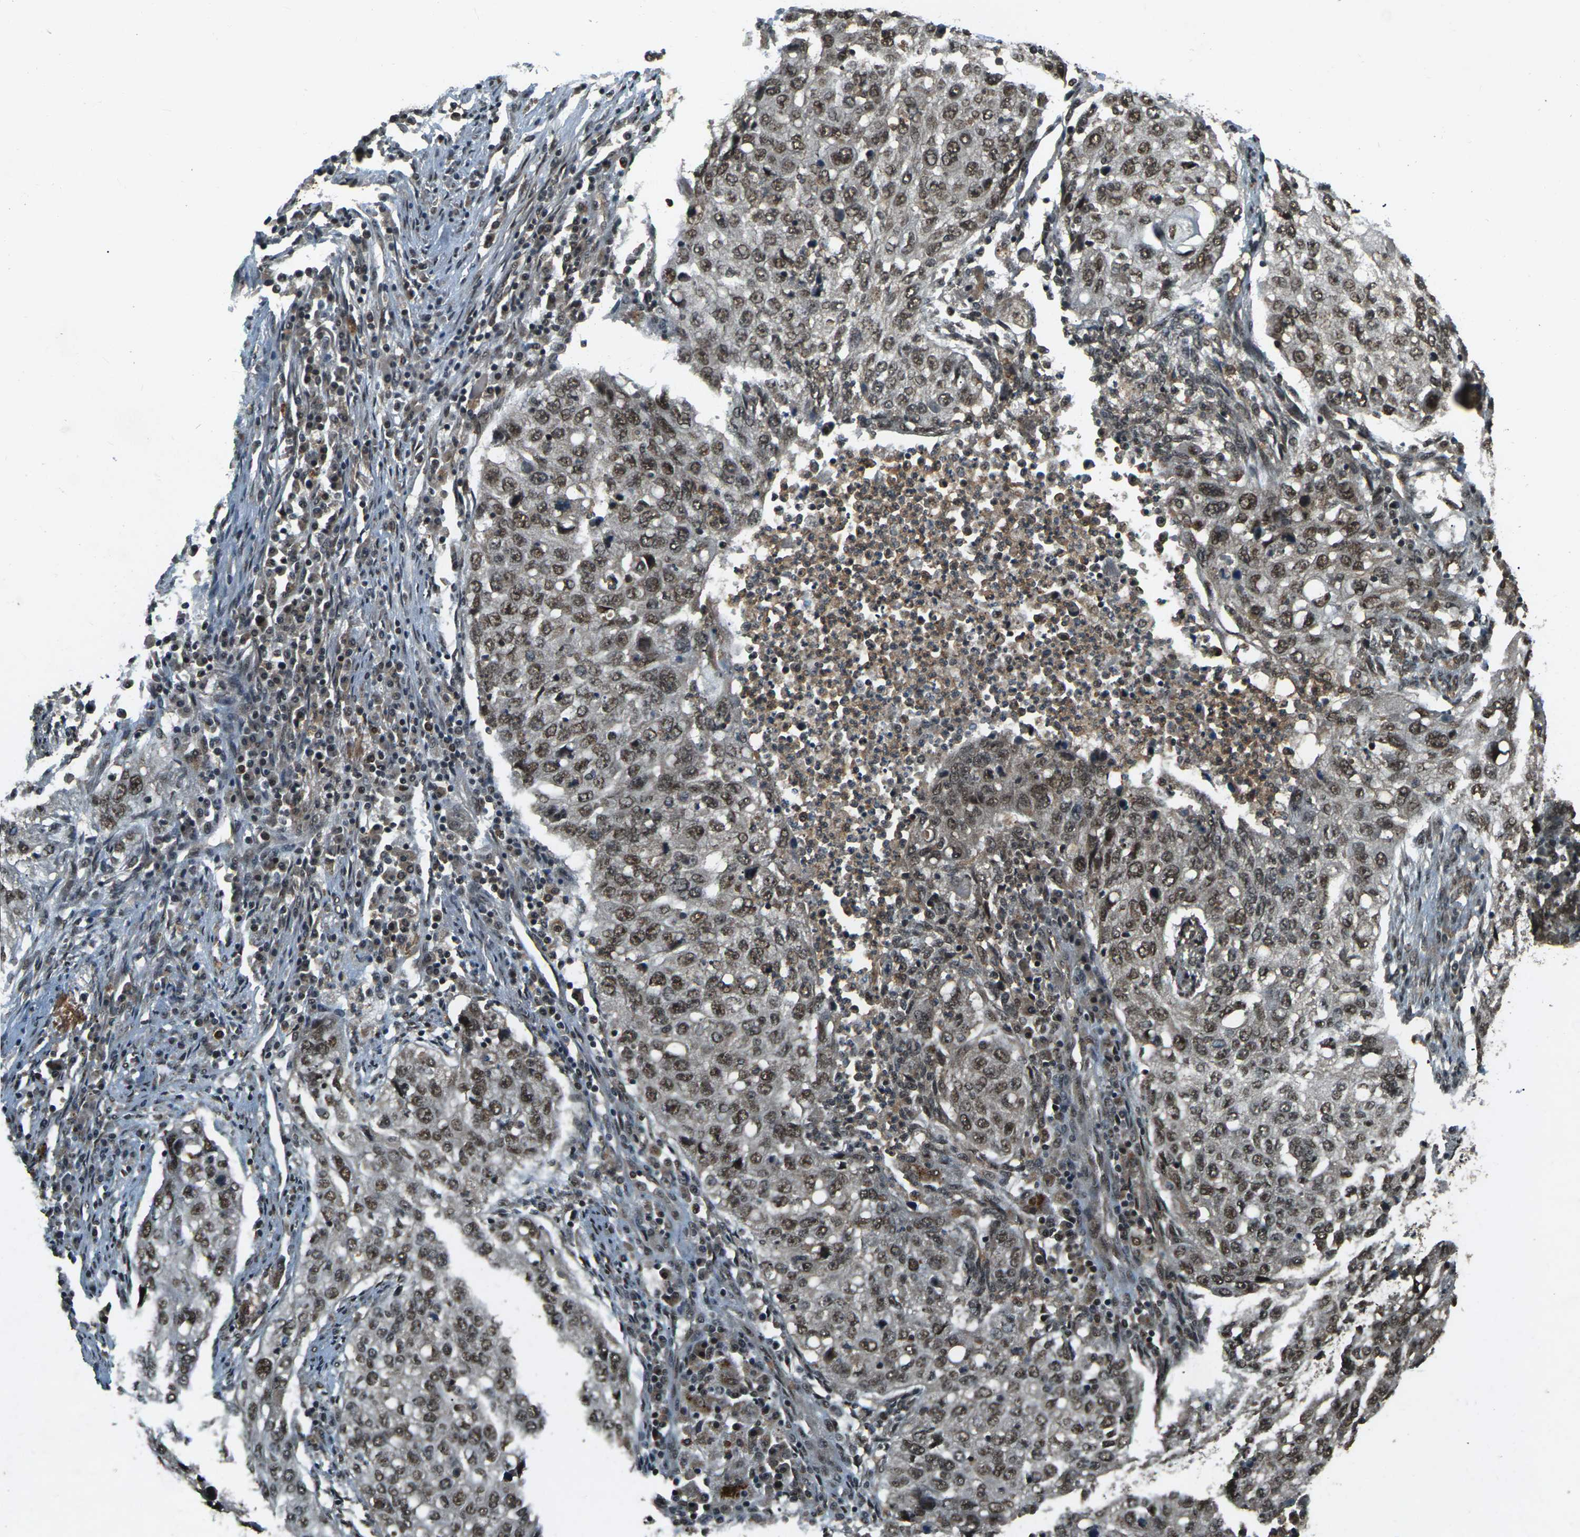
{"staining": {"intensity": "moderate", "quantity": ">75%", "location": "nuclear"}, "tissue": "lung cancer", "cell_type": "Tumor cells", "image_type": "cancer", "snomed": [{"axis": "morphology", "description": "Squamous cell carcinoma, NOS"}, {"axis": "topography", "description": "Lung"}], "caption": "High-magnification brightfield microscopy of lung squamous cell carcinoma stained with DAB (3,3'-diaminobenzidine) (brown) and counterstained with hematoxylin (blue). tumor cells exhibit moderate nuclear positivity is identified in about>75% of cells.", "gene": "NR4A2", "patient": {"sex": "female", "age": 63}}